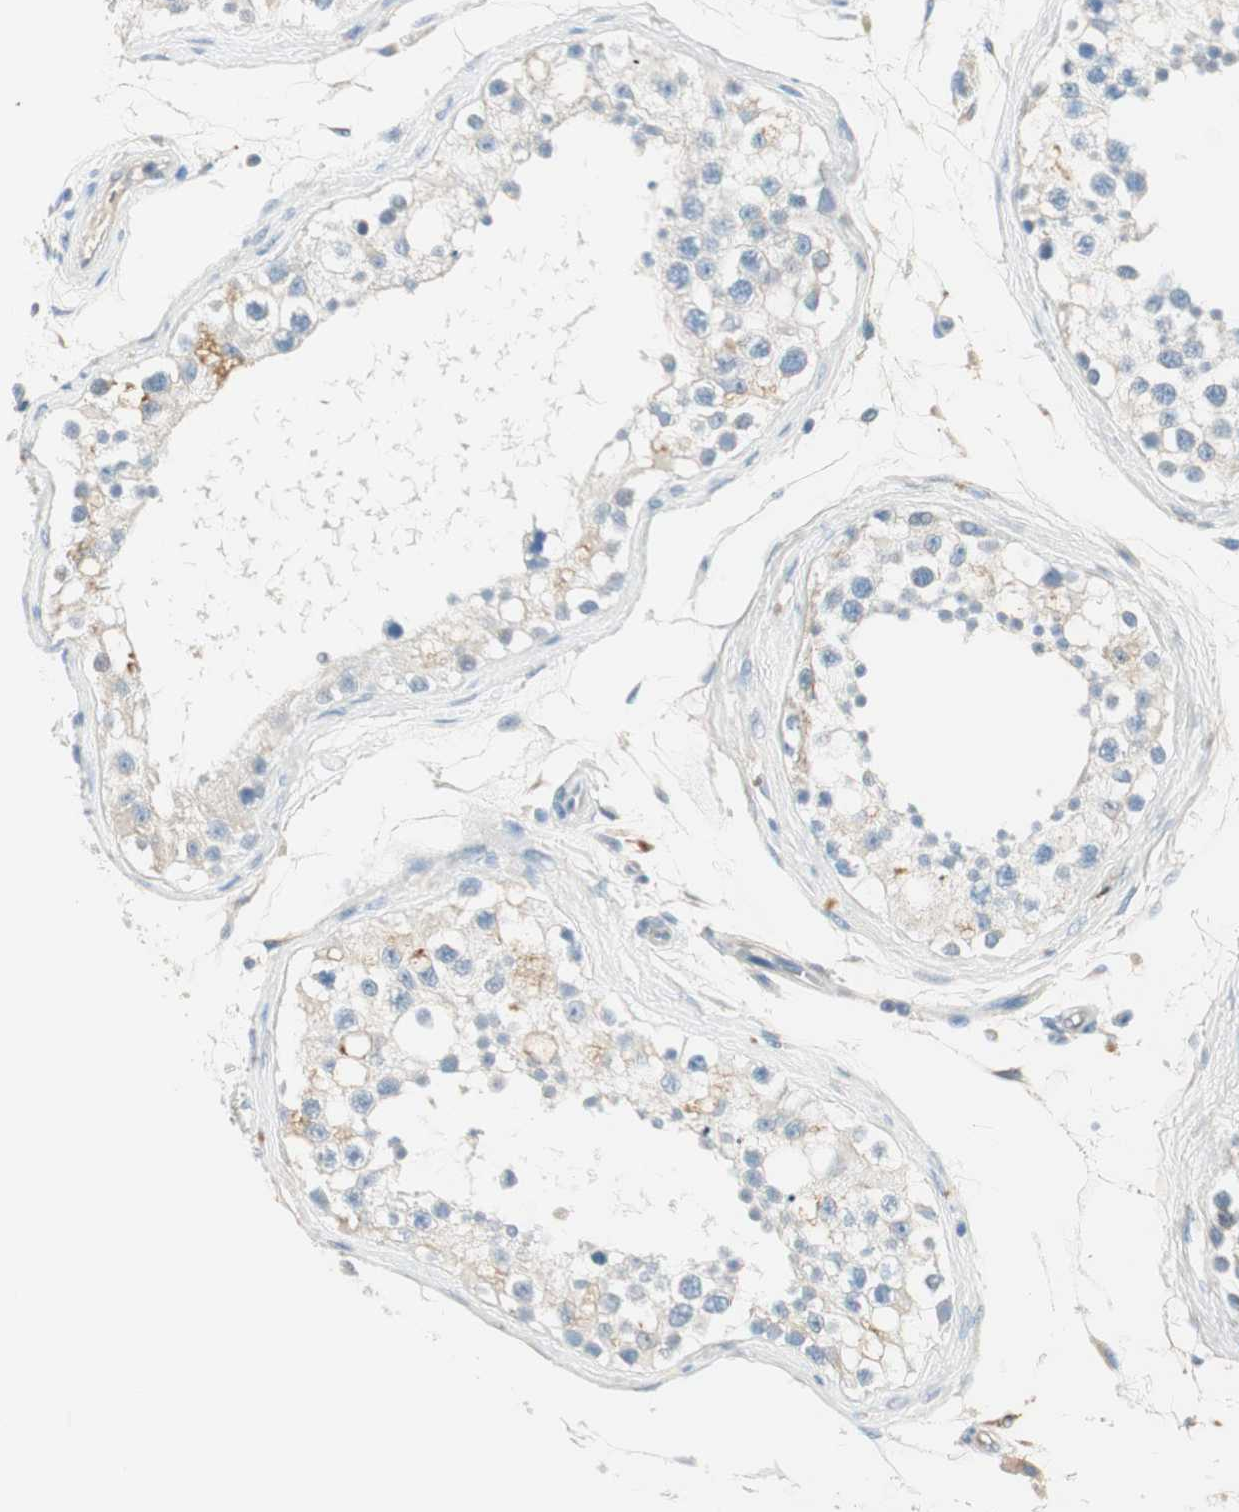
{"staining": {"intensity": "negative", "quantity": "none", "location": "none"}, "tissue": "testis", "cell_type": "Cells in seminiferous ducts", "image_type": "normal", "snomed": [{"axis": "morphology", "description": "Normal tissue, NOS"}, {"axis": "topography", "description": "Testis"}], "caption": "High power microscopy photomicrograph of an immunohistochemistry (IHC) photomicrograph of normal testis, revealing no significant staining in cells in seminiferous ducts. (Brightfield microscopy of DAB (3,3'-diaminobenzidine) IHC at high magnification).", "gene": "HPGD", "patient": {"sex": "male", "age": 68}}